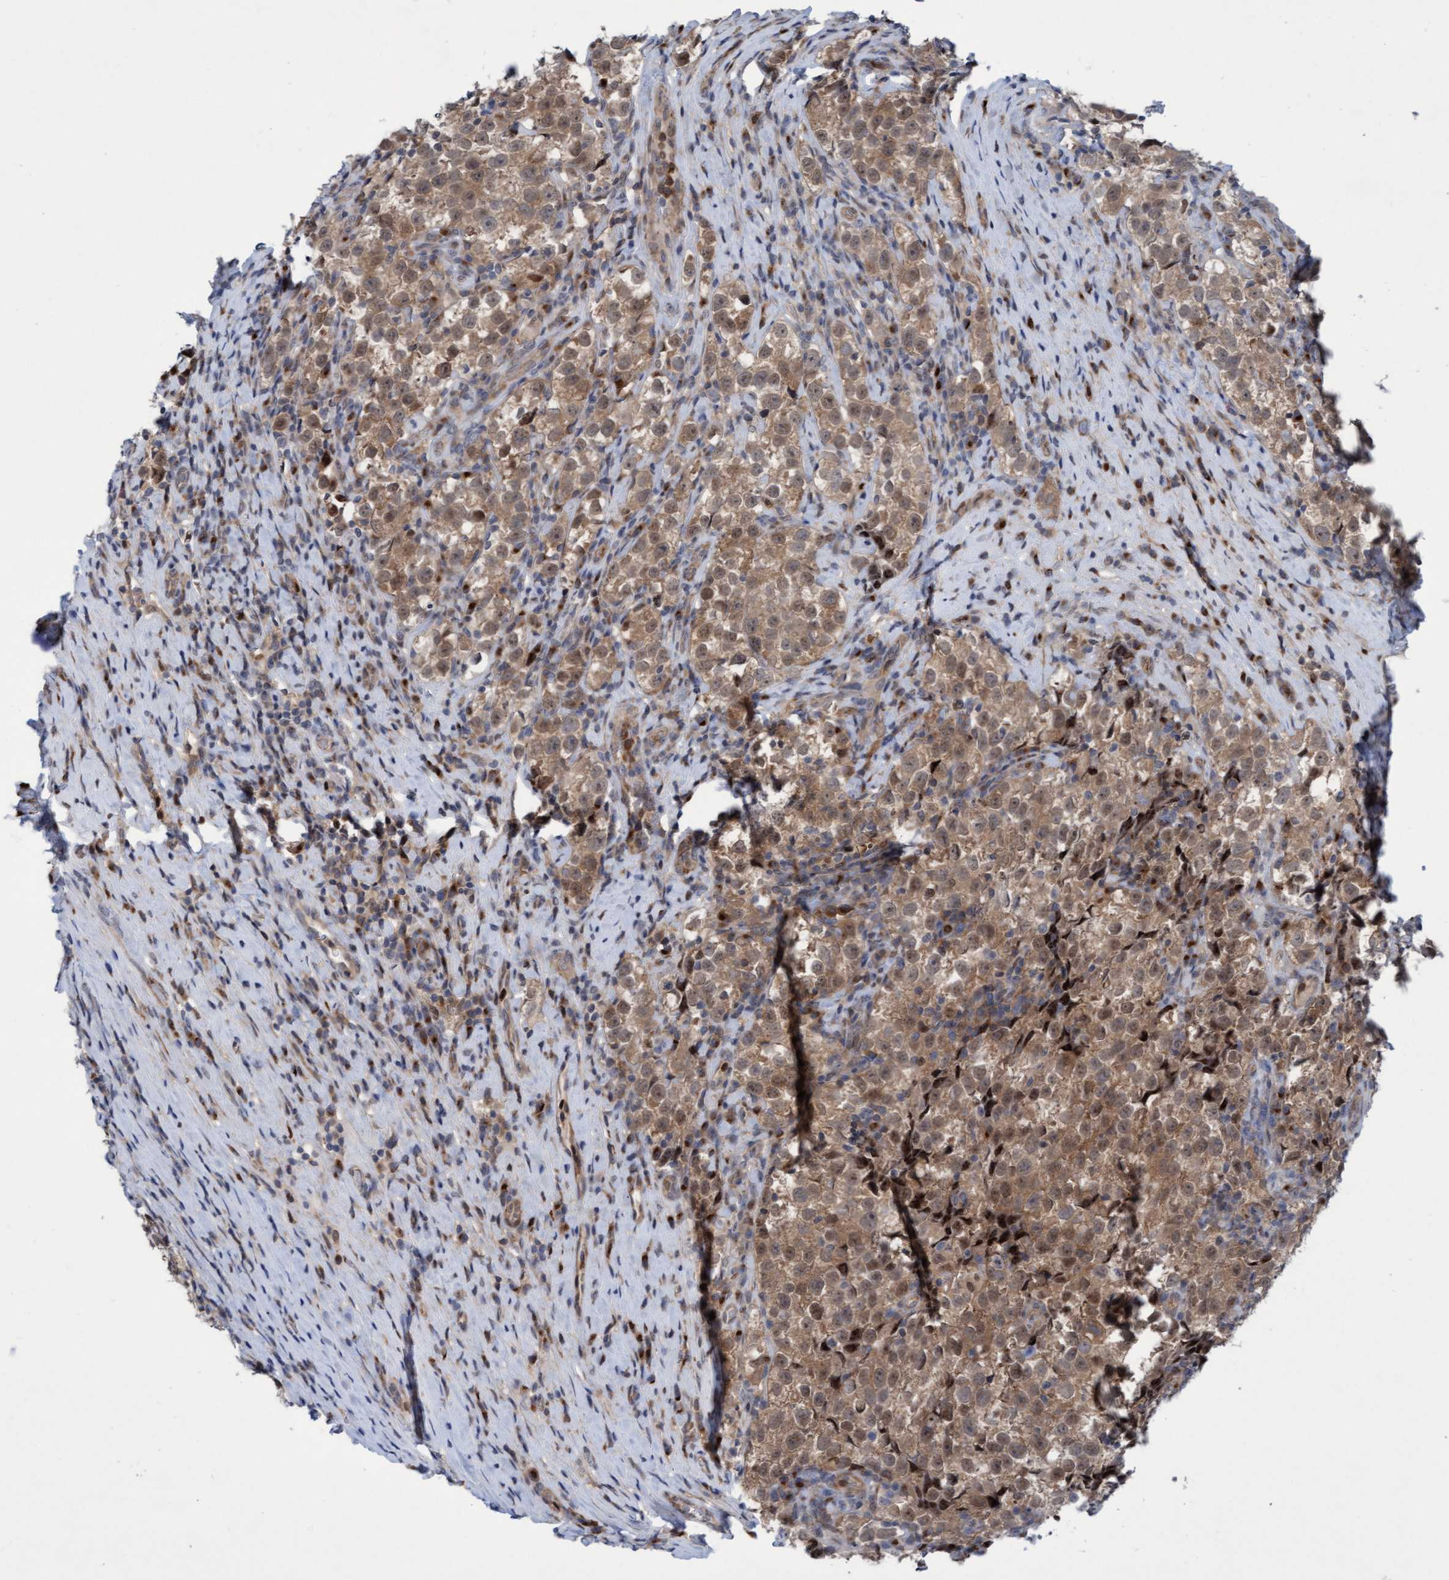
{"staining": {"intensity": "moderate", "quantity": ">75%", "location": "cytoplasmic/membranous,nuclear"}, "tissue": "testis cancer", "cell_type": "Tumor cells", "image_type": "cancer", "snomed": [{"axis": "morphology", "description": "Normal tissue, NOS"}, {"axis": "morphology", "description": "Seminoma, NOS"}, {"axis": "topography", "description": "Testis"}], "caption": "Testis cancer (seminoma) was stained to show a protein in brown. There is medium levels of moderate cytoplasmic/membranous and nuclear expression in about >75% of tumor cells.", "gene": "RAP1GAP2", "patient": {"sex": "male", "age": 43}}